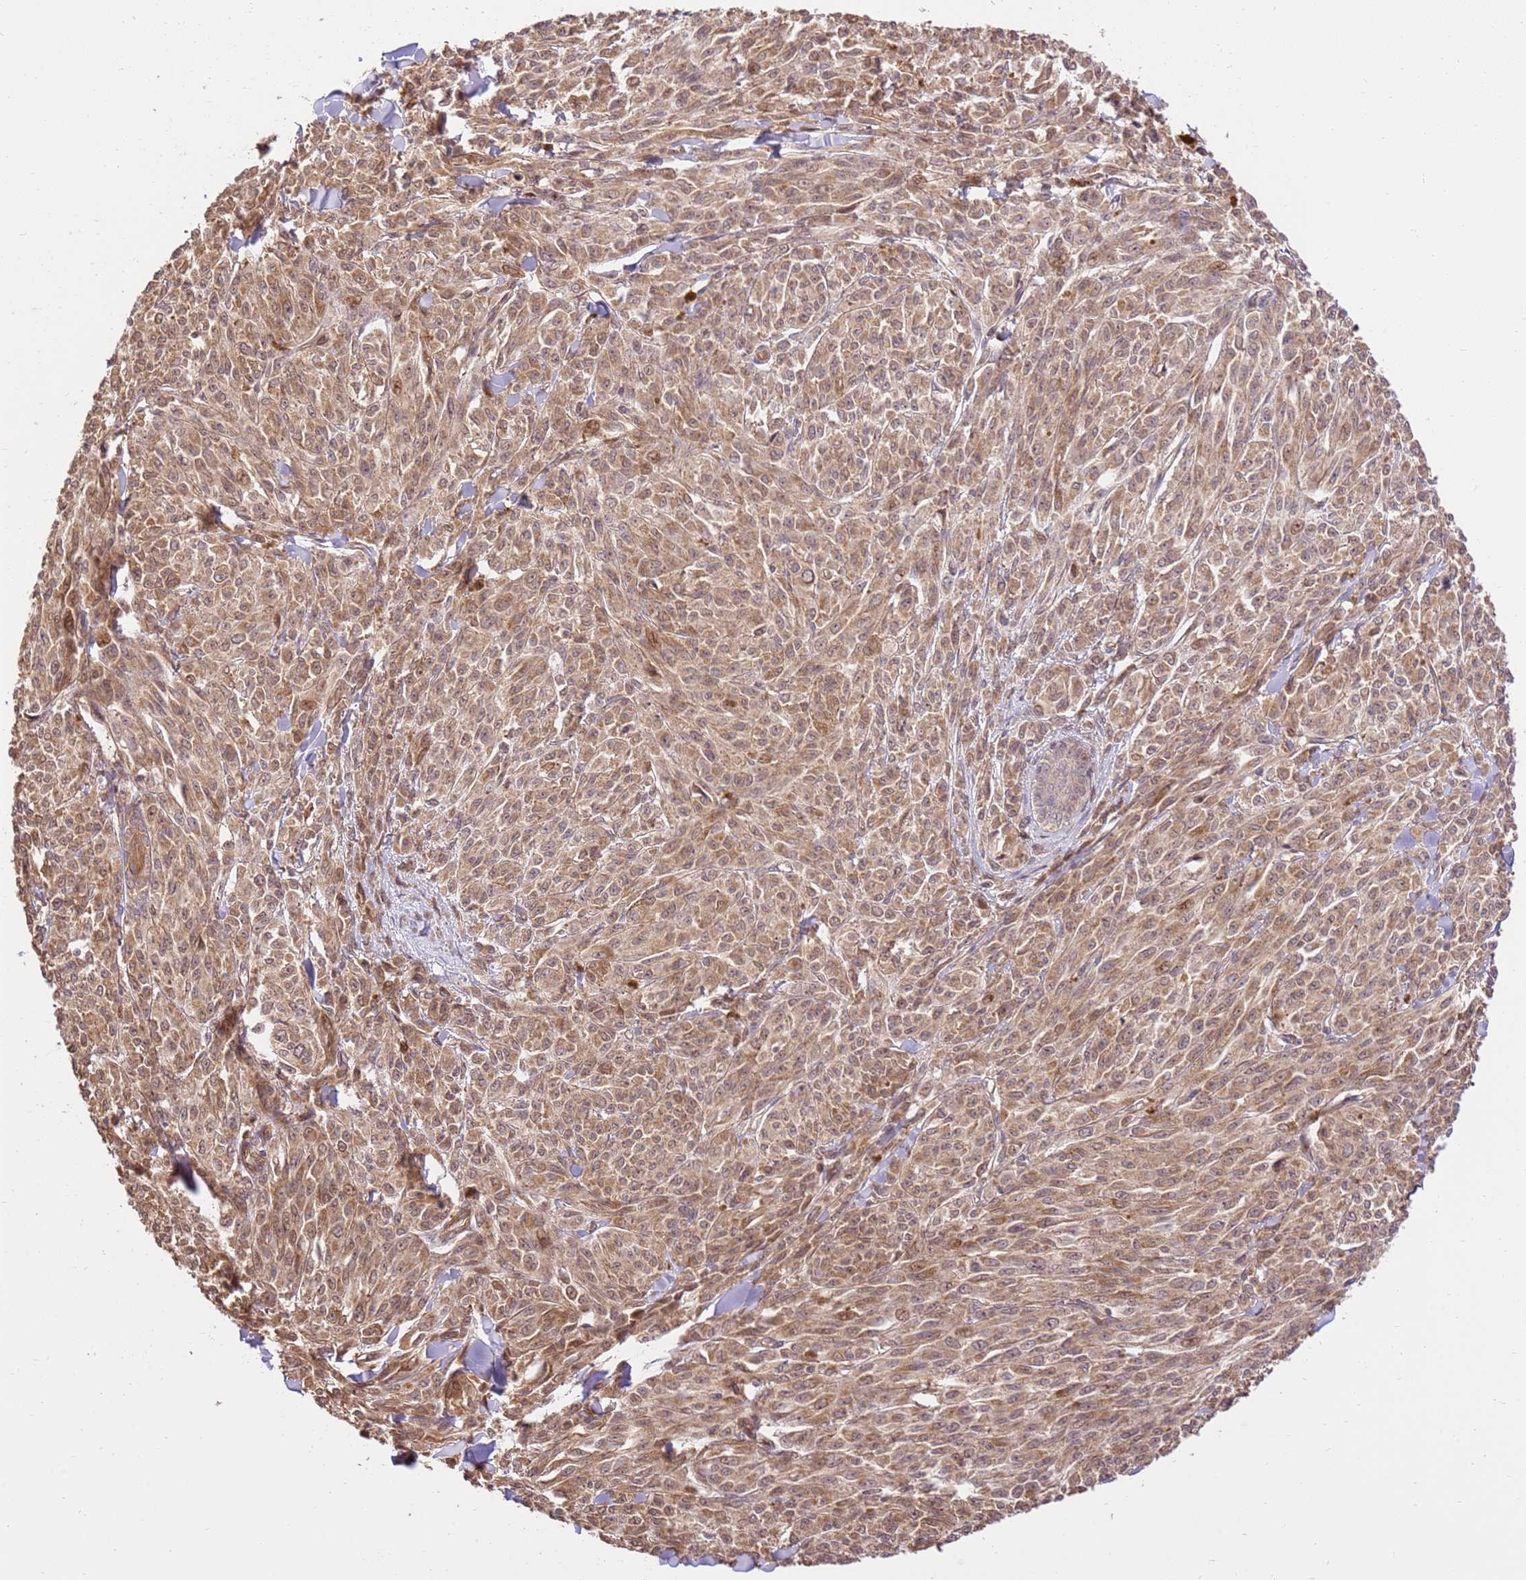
{"staining": {"intensity": "moderate", "quantity": ">75%", "location": "cytoplasmic/membranous,nuclear"}, "tissue": "melanoma", "cell_type": "Tumor cells", "image_type": "cancer", "snomed": [{"axis": "morphology", "description": "Malignant melanoma, NOS"}, {"axis": "topography", "description": "Skin"}], "caption": "Immunohistochemistry (IHC) micrograph of human melanoma stained for a protein (brown), which exhibits medium levels of moderate cytoplasmic/membranous and nuclear positivity in about >75% of tumor cells.", "gene": "KATNAL2", "patient": {"sex": "female", "age": 52}}